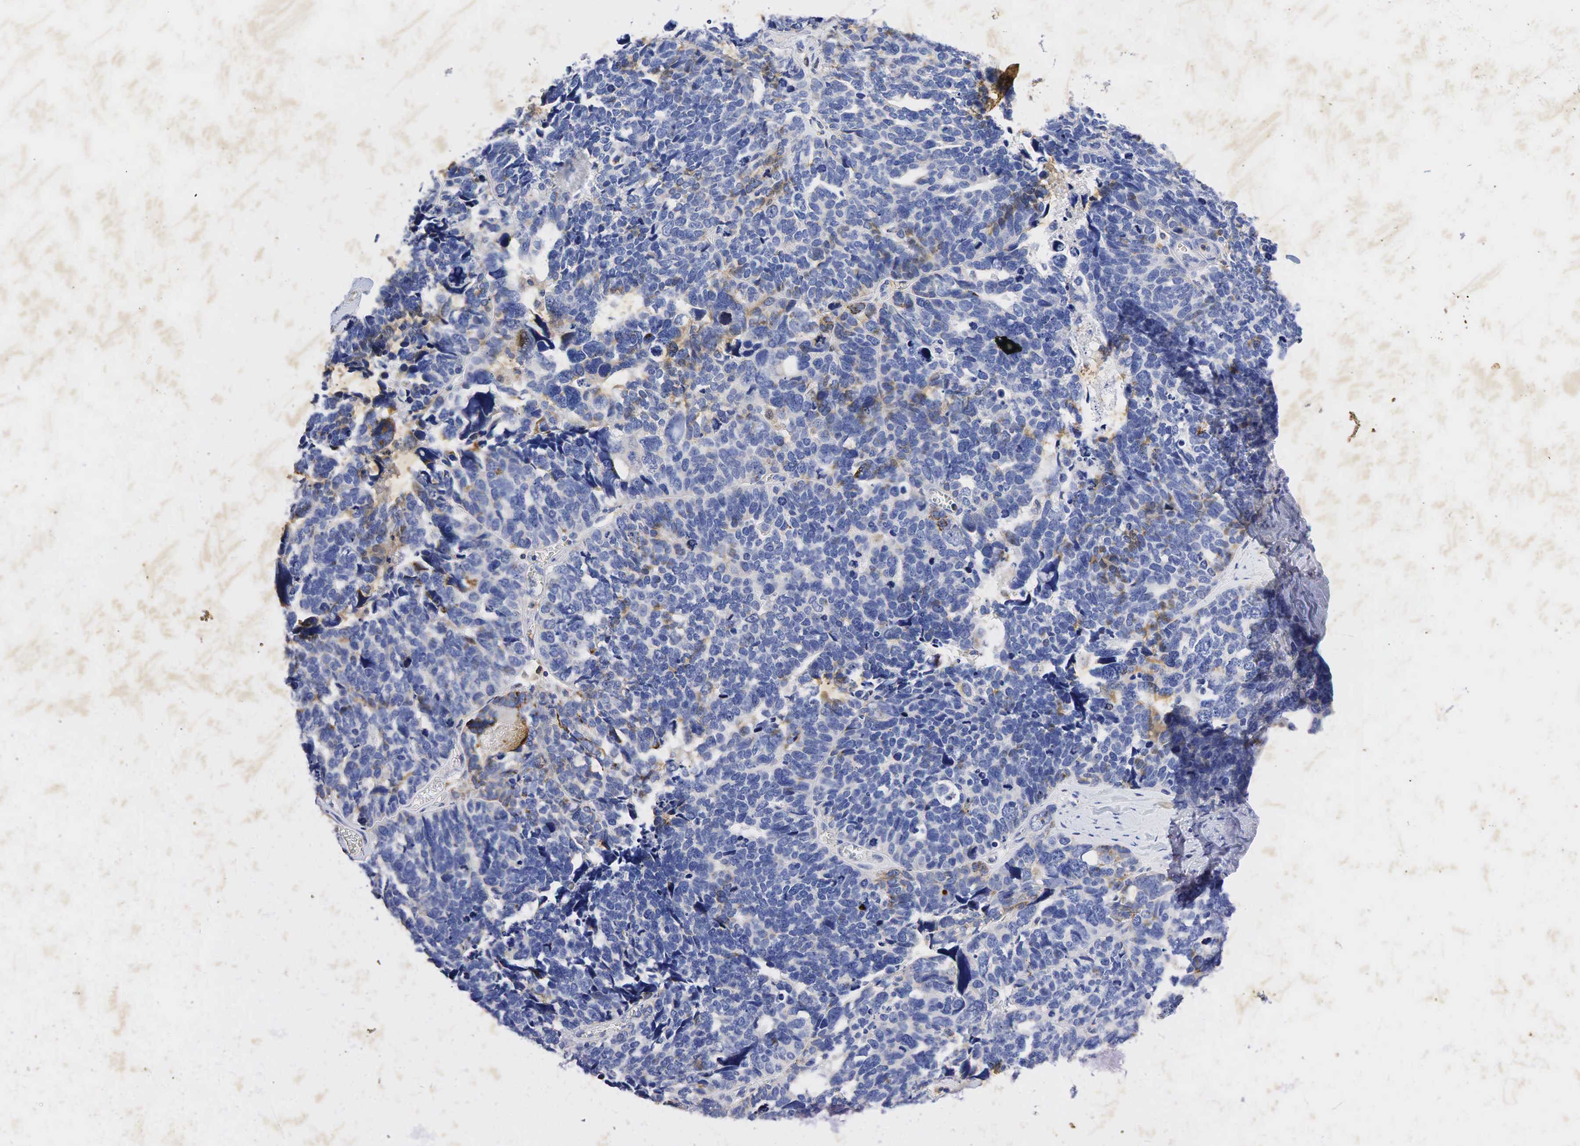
{"staining": {"intensity": "weak", "quantity": "<25%", "location": "cytoplasmic/membranous"}, "tissue": "ovarian cancer", "cell_type": "Tumor cells", "image_type": "cancer", "snomed": [{"axis": "morphology", "description": "Cystadenocarcinoma, serous, NOS"}, {"axis": "topography", "description": "Ovary"}], "caption": "An immunohistochemistry image of ovarian cancer (serous cystadenocarcinoma) is shown. There is no staining in tumor cells of ovarian cancer (serous cystadenocarcinoma).", "gene": "SYP", "patient": {"sex": "female", "age": 77}}